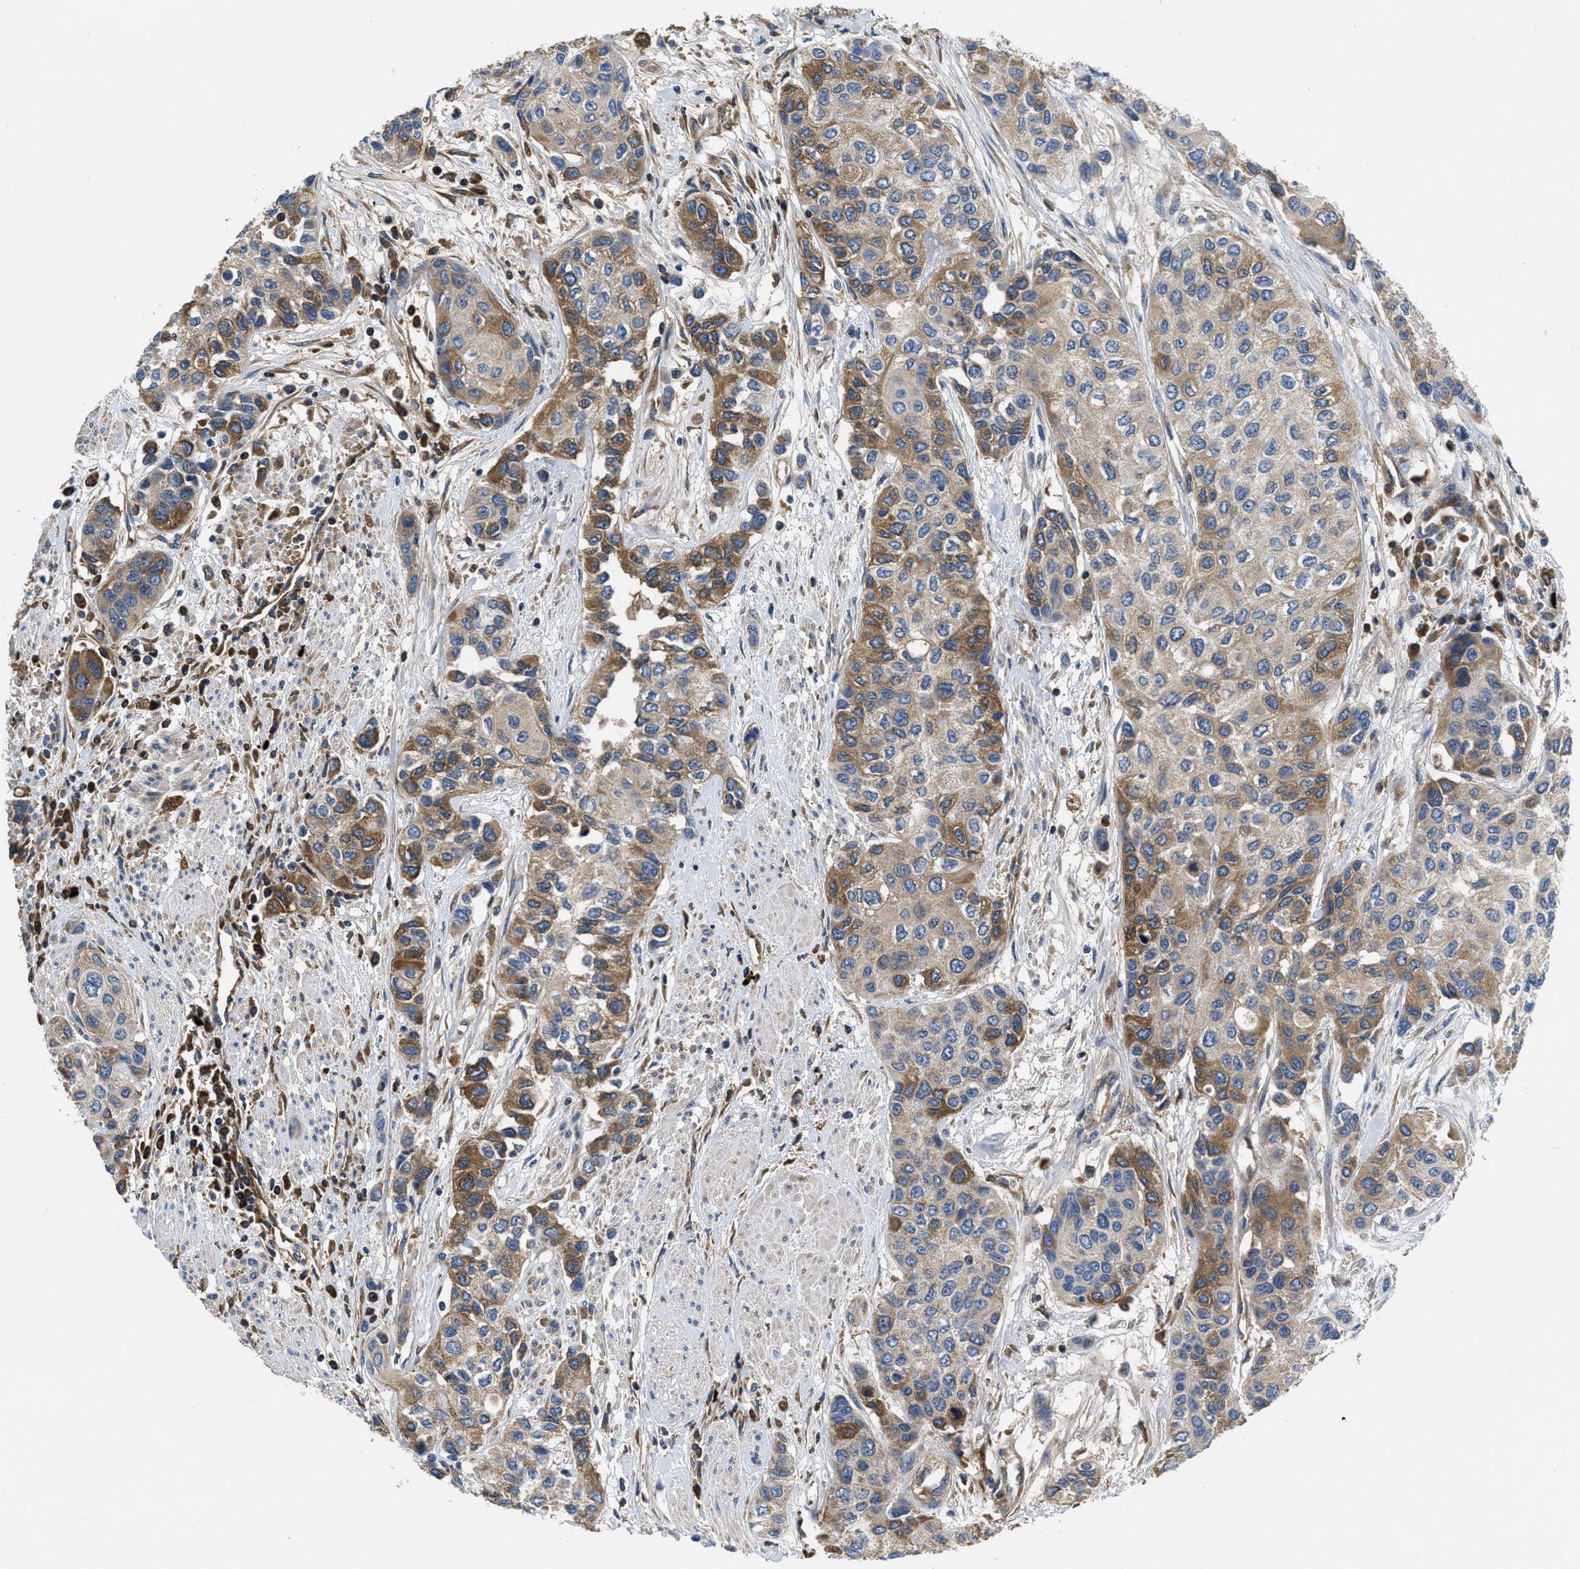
{"staining": {"intensity": "moderate", "quantity": ">75%", "location": "cytoplasmic/membranous"}, "tissue": "urothelial cancer", "cell_type": "Tumor cells", "image_type": "cancer", "snomed": [{"axis": "morphology", "description": "Urothelial carcinoma, High grade"}, {"axis": "topography", "description": "Urinary bladder"}], "caption": "Protein staining of urothelial cancer tissue displays moderate cytoplasmic/membranous staining in about >75% of tumor cells.", "gene": "GALK1", "patient": {"sex": "female", "age": 56}}